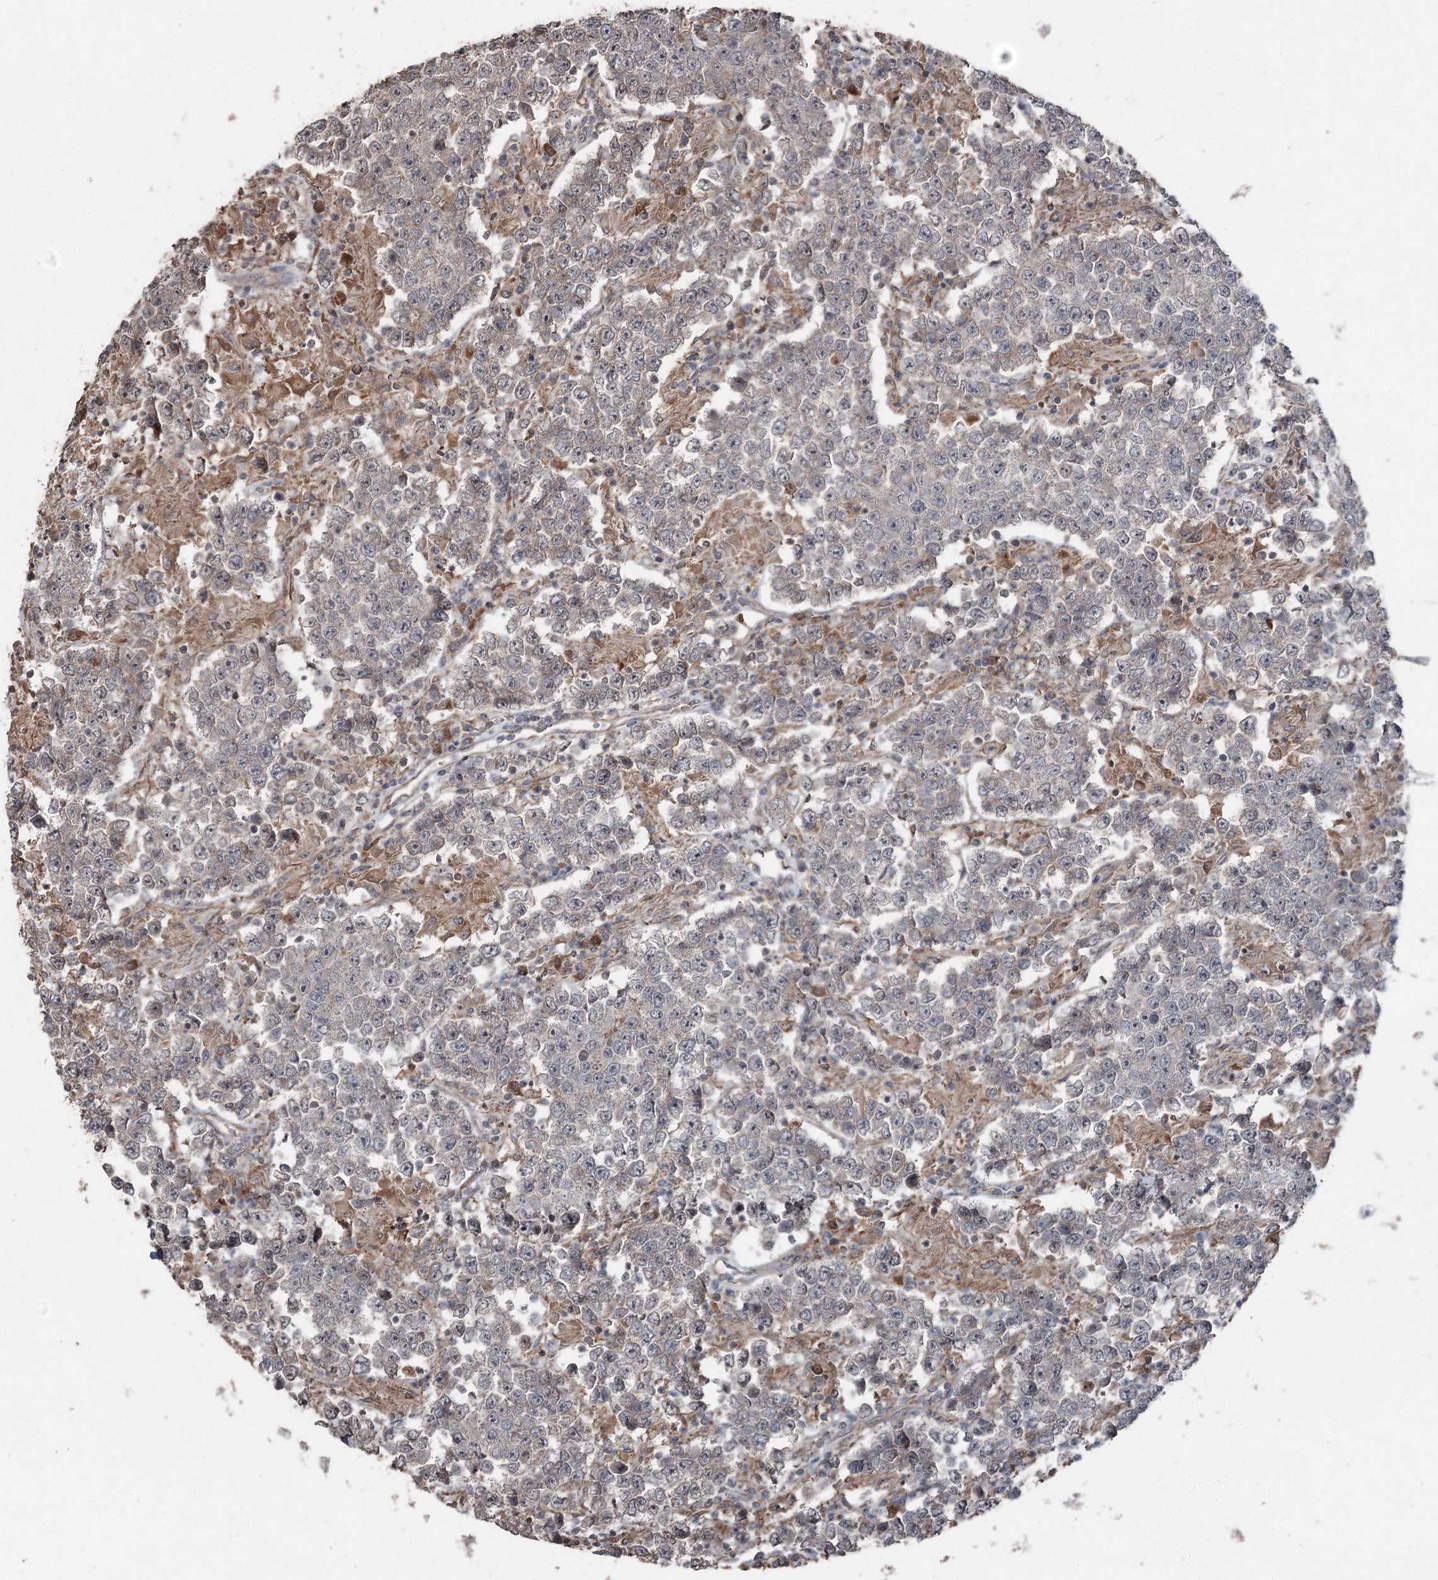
{"staining": {"intensity": "negative", "quantity": "none", "location": "none"}, "tissue": "testis cancer", "cell_type": "Tumor cells", "image_type": "cancer", "snomed": [{"axis": "morphology", "description": "Normal tissue, NOS"}, {"axis": "morphology", "description": "Urothelial carcinoma, High grade"}, {"axis": "morphology", "description": "Seminoma, NOS"}, {"axis": "morphology", "description": "Carcinoma, Embryonal, NOS"}, {"axis": "topography", "description": "Urinary bladder"}, {"axis": "topography", "description": "Testis"}], "caption": "Testis cancer (seminoma) stained for a protein using immunohistochemistry (IHC) reveals no positivity tumor cells.", "gene": "MAPK8IP2", "patient": {"sex": "male", "age": 41}}